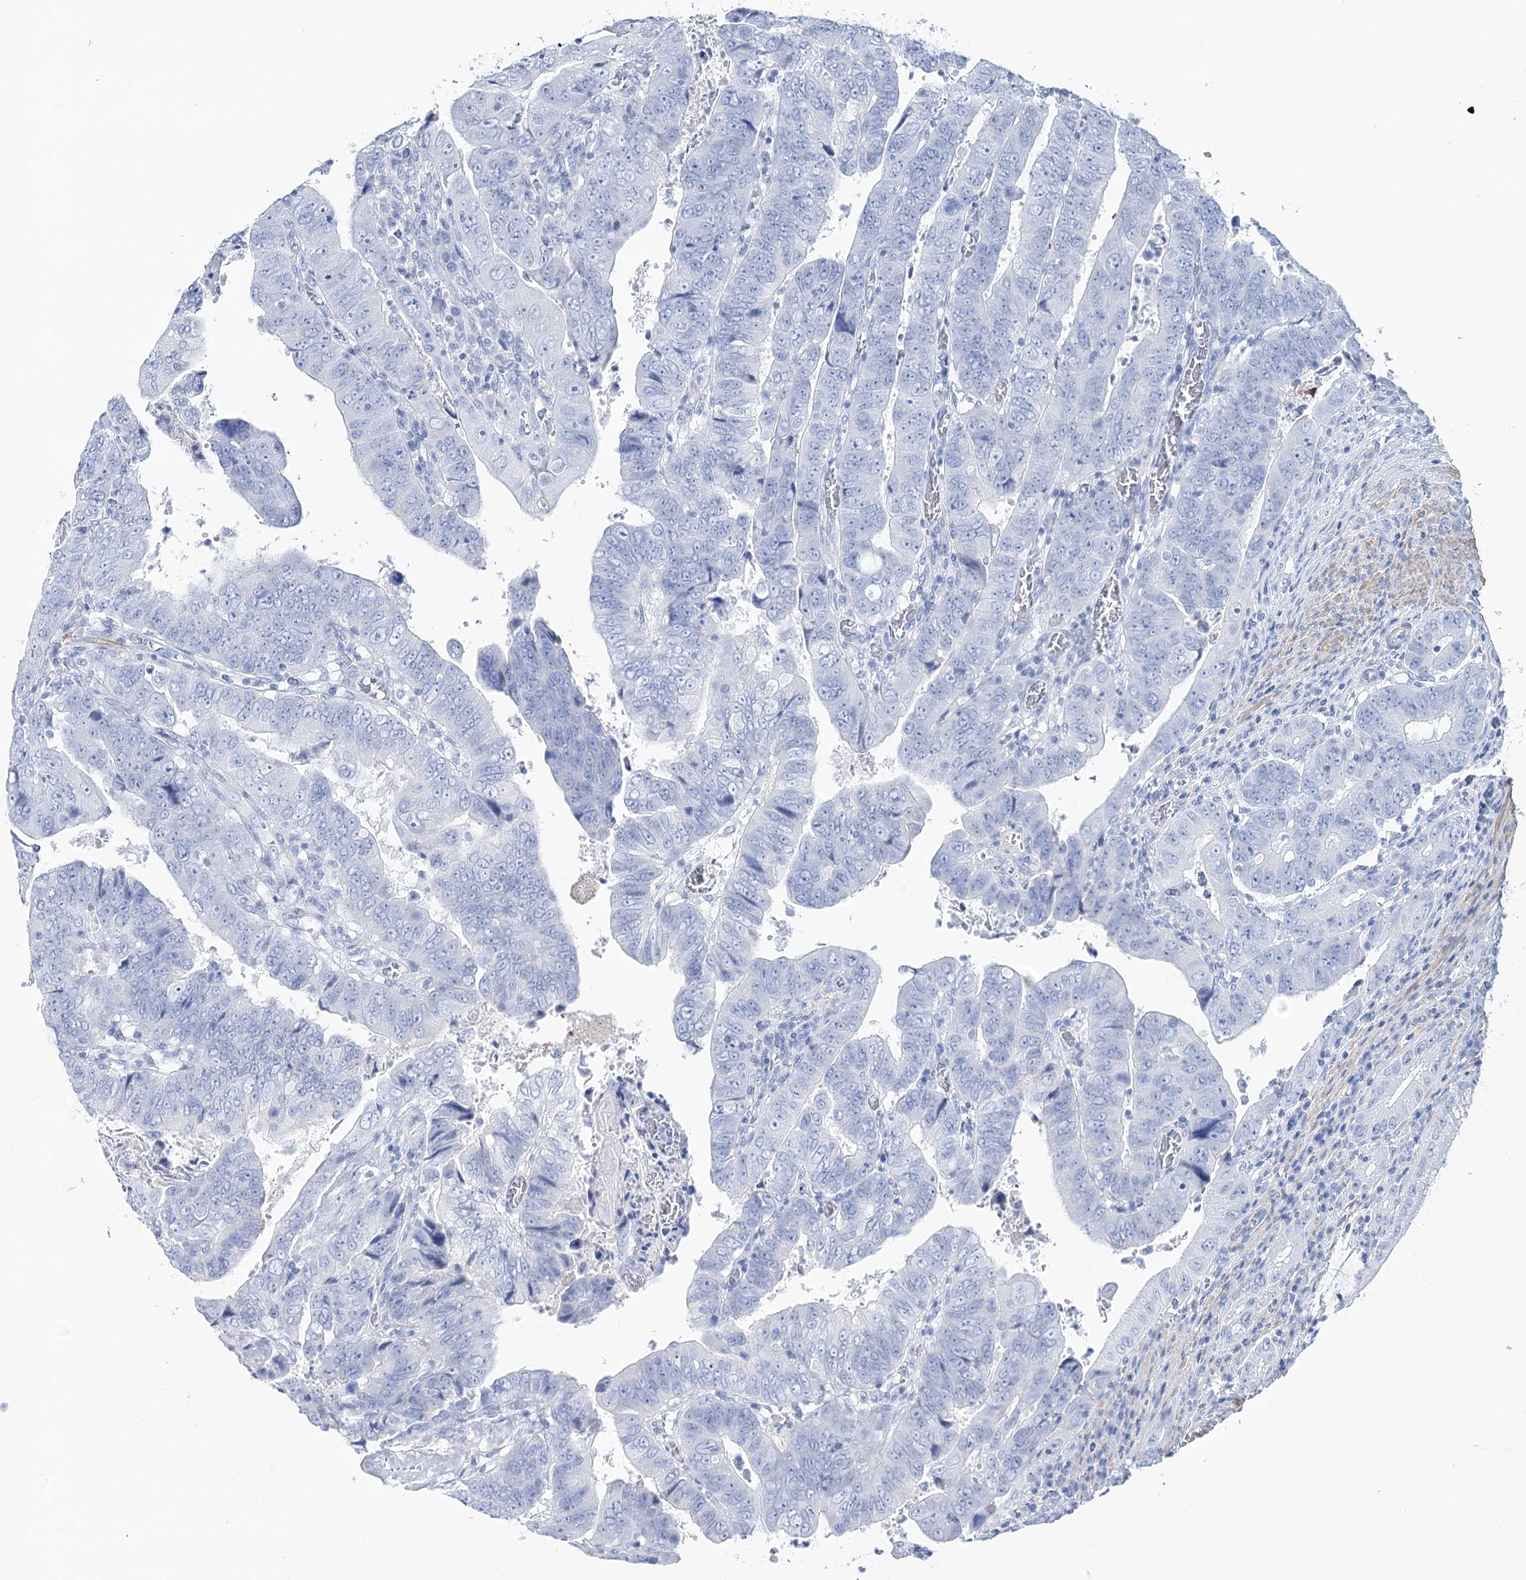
{"staining": {"intensity": "negative", "quantity": "none", "location": "none"}, "tissue": "colorectal cancer", "cell_type": "Tumor cells", "image_type": "cancer", "snomed": [{"axis": "morphology", "description": "Normal tissue, NOS"}, {"axis": "morphology", "description": "Adenocarcinoma, NOS"}, {"axis": "topography", "description": "Rectum"}], "caption": "DAB (3,3'-diaminobenzidine) immunohistochemical staining of human adenocarcinoma (colorectal) shows no significant expression in tumor cells.", "gene": "CSN3", "patient": {"sex": "female", "age": 65}}